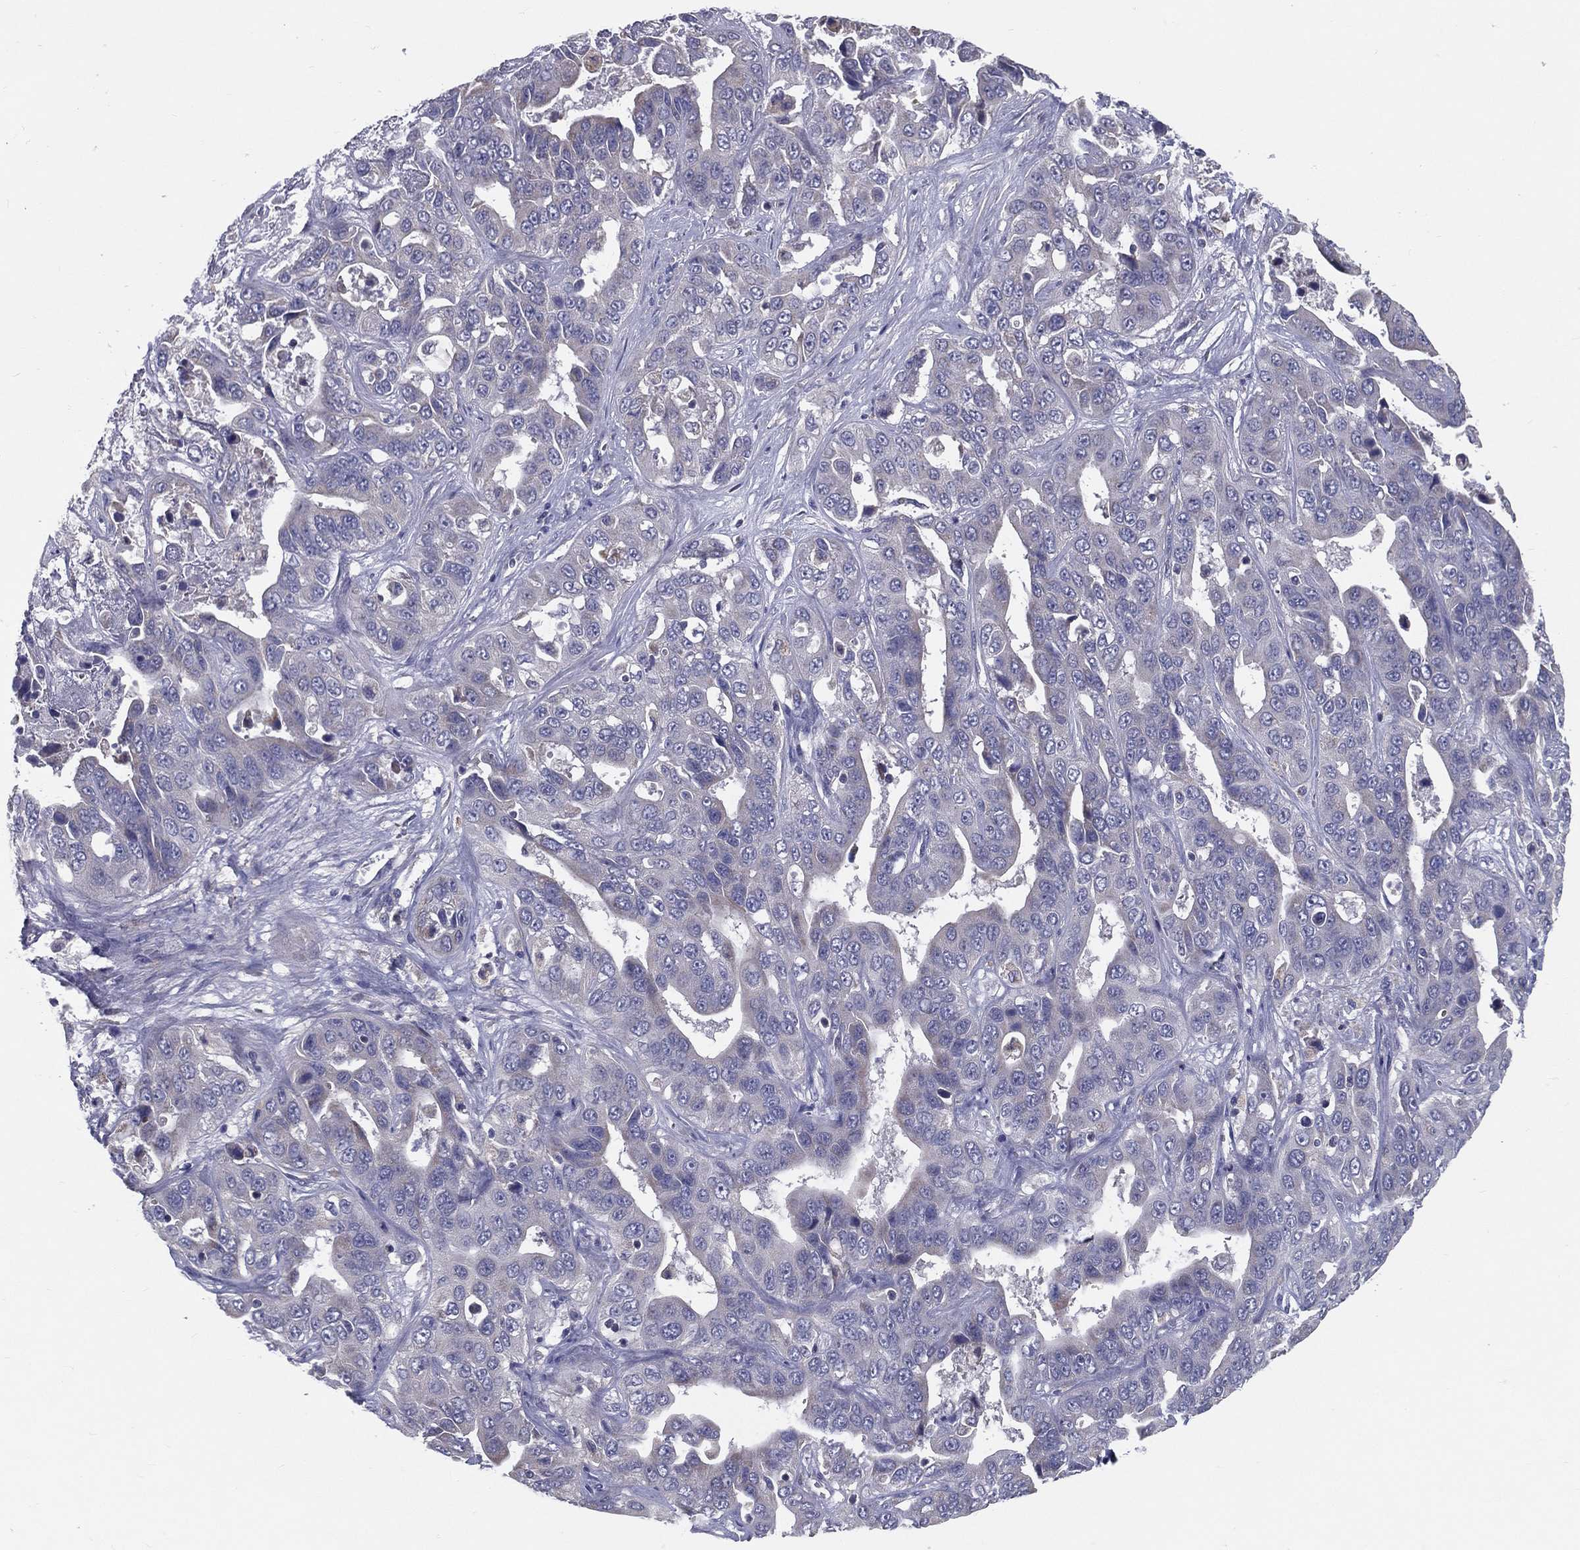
{"staining": {"intensity": "negative", "quantity": "none", "location": "none"}, "tissue": "liver cancer", "cell_type": "Tumor cells", "image_type": "cancer", "snomed": [{"axis": "morphology", "description": "Cholangiocarcinoma"}, {"axis": "topography", "description": "Liver"}], "caption": "Liver cancer was stained to show a protein in brown. There is no significant staining in tumor cells. (DAB immunohistochemistry visualized using brightfield microscopy, high magnification).", "gene": "PCSK1", "patient": {"sex": "female", "age": 52}}